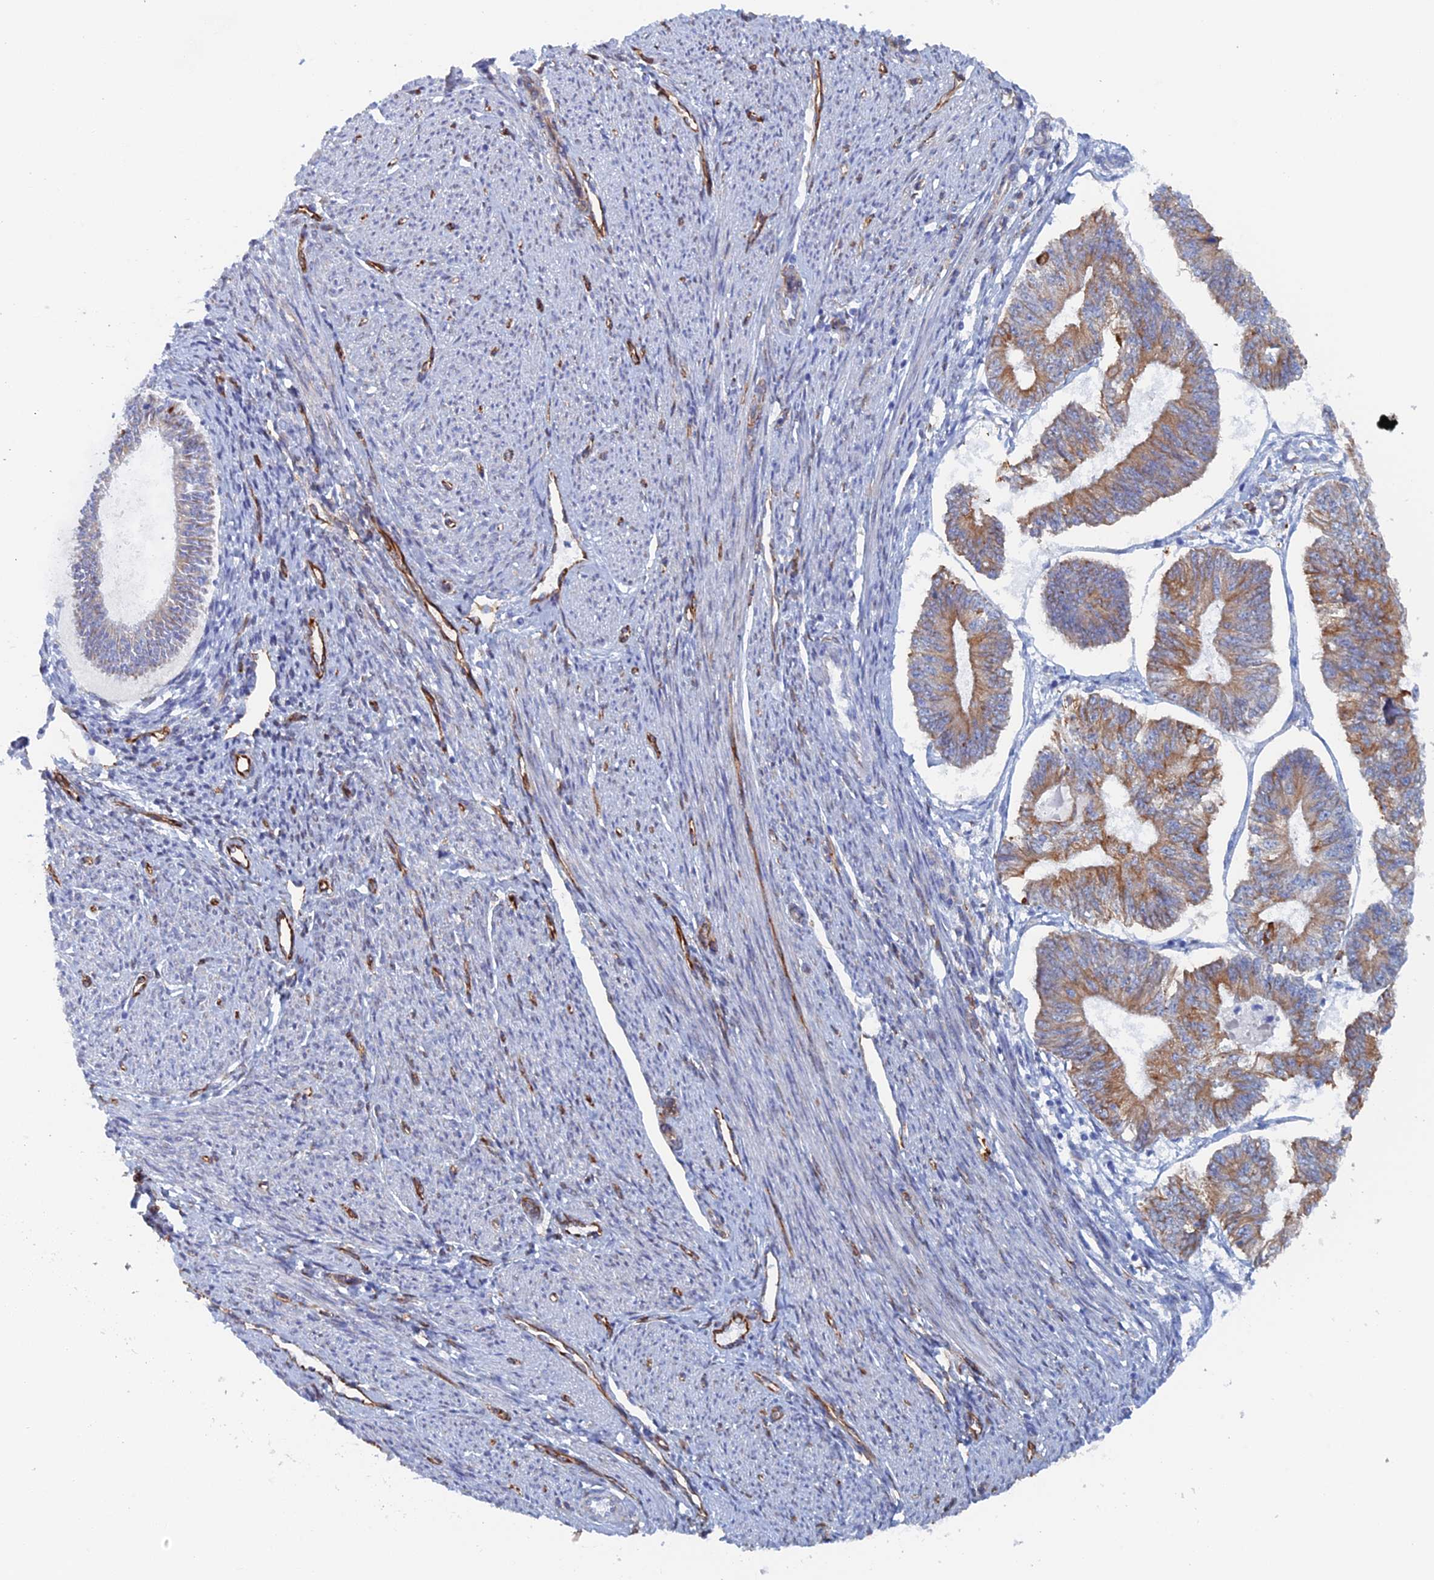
{"staining": {"intensity": "strong", "quantity": "25%-75%", "location": "cytoplasmic/membranous"}, "tissue": "endometrial cancer", "cell_type": "Tumor cells", "image_type": "cancer", "snomed": [{"axis": "morphology", "description": "Adenocarcinoma, NOS"}, {"axis": "topography", "description": "Endometrium"}], "caption": "Endometrial cancer stained for a protein exhibits strong cytoplasmic/membranous positivity in tumor cells. The staining was performed using DAB to visualize the protein expression in brown, while the nuclei were stained in blue with hematoxylin (Magnification: 20x).", "gene": "COG7", "patient": {"sex": "female", "age": 58}}